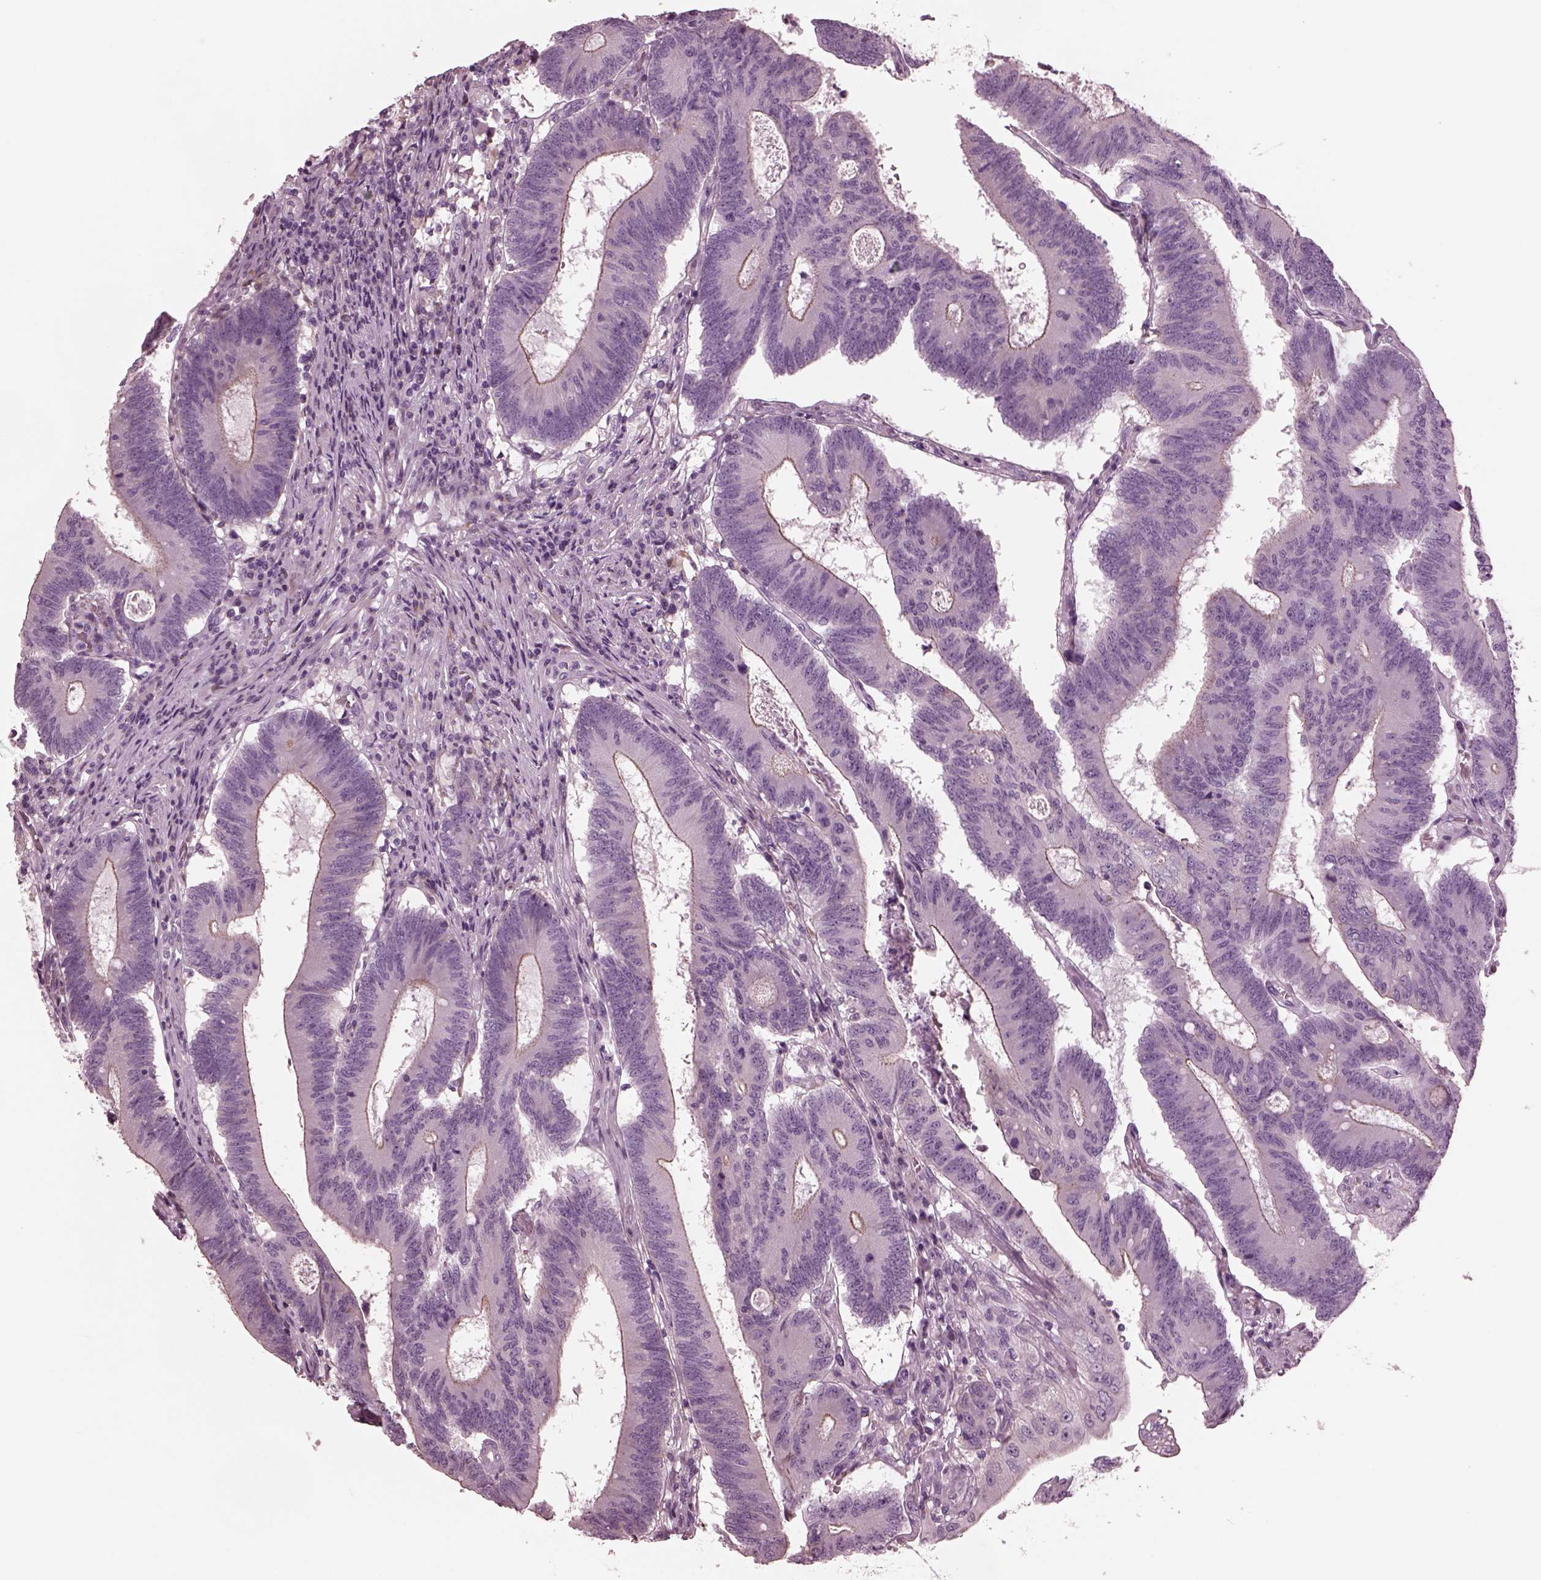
{"staining": {"intensity": "moderate", "quantity": "<25%", "location": "cytoplasmic/membranous"}, "tissue": "colorectal cancer", "cell_type": "Tumor cells", "image_type": "cancer", "snomed": [{"axis": "morphology", "description": "Adenocarcinoma, NOS"}, {"axis": "topography", "description": "Colon"}], "caption": "This histopathology image demonstrates immunohistochemistry staining of adenocarcinoma (colorectal), with low moderate cytoplasmic/membranous staining in approximately <25% of tumor cells.", "gene": "GDF11", "patient": {"sex": "female", "age": 70}}